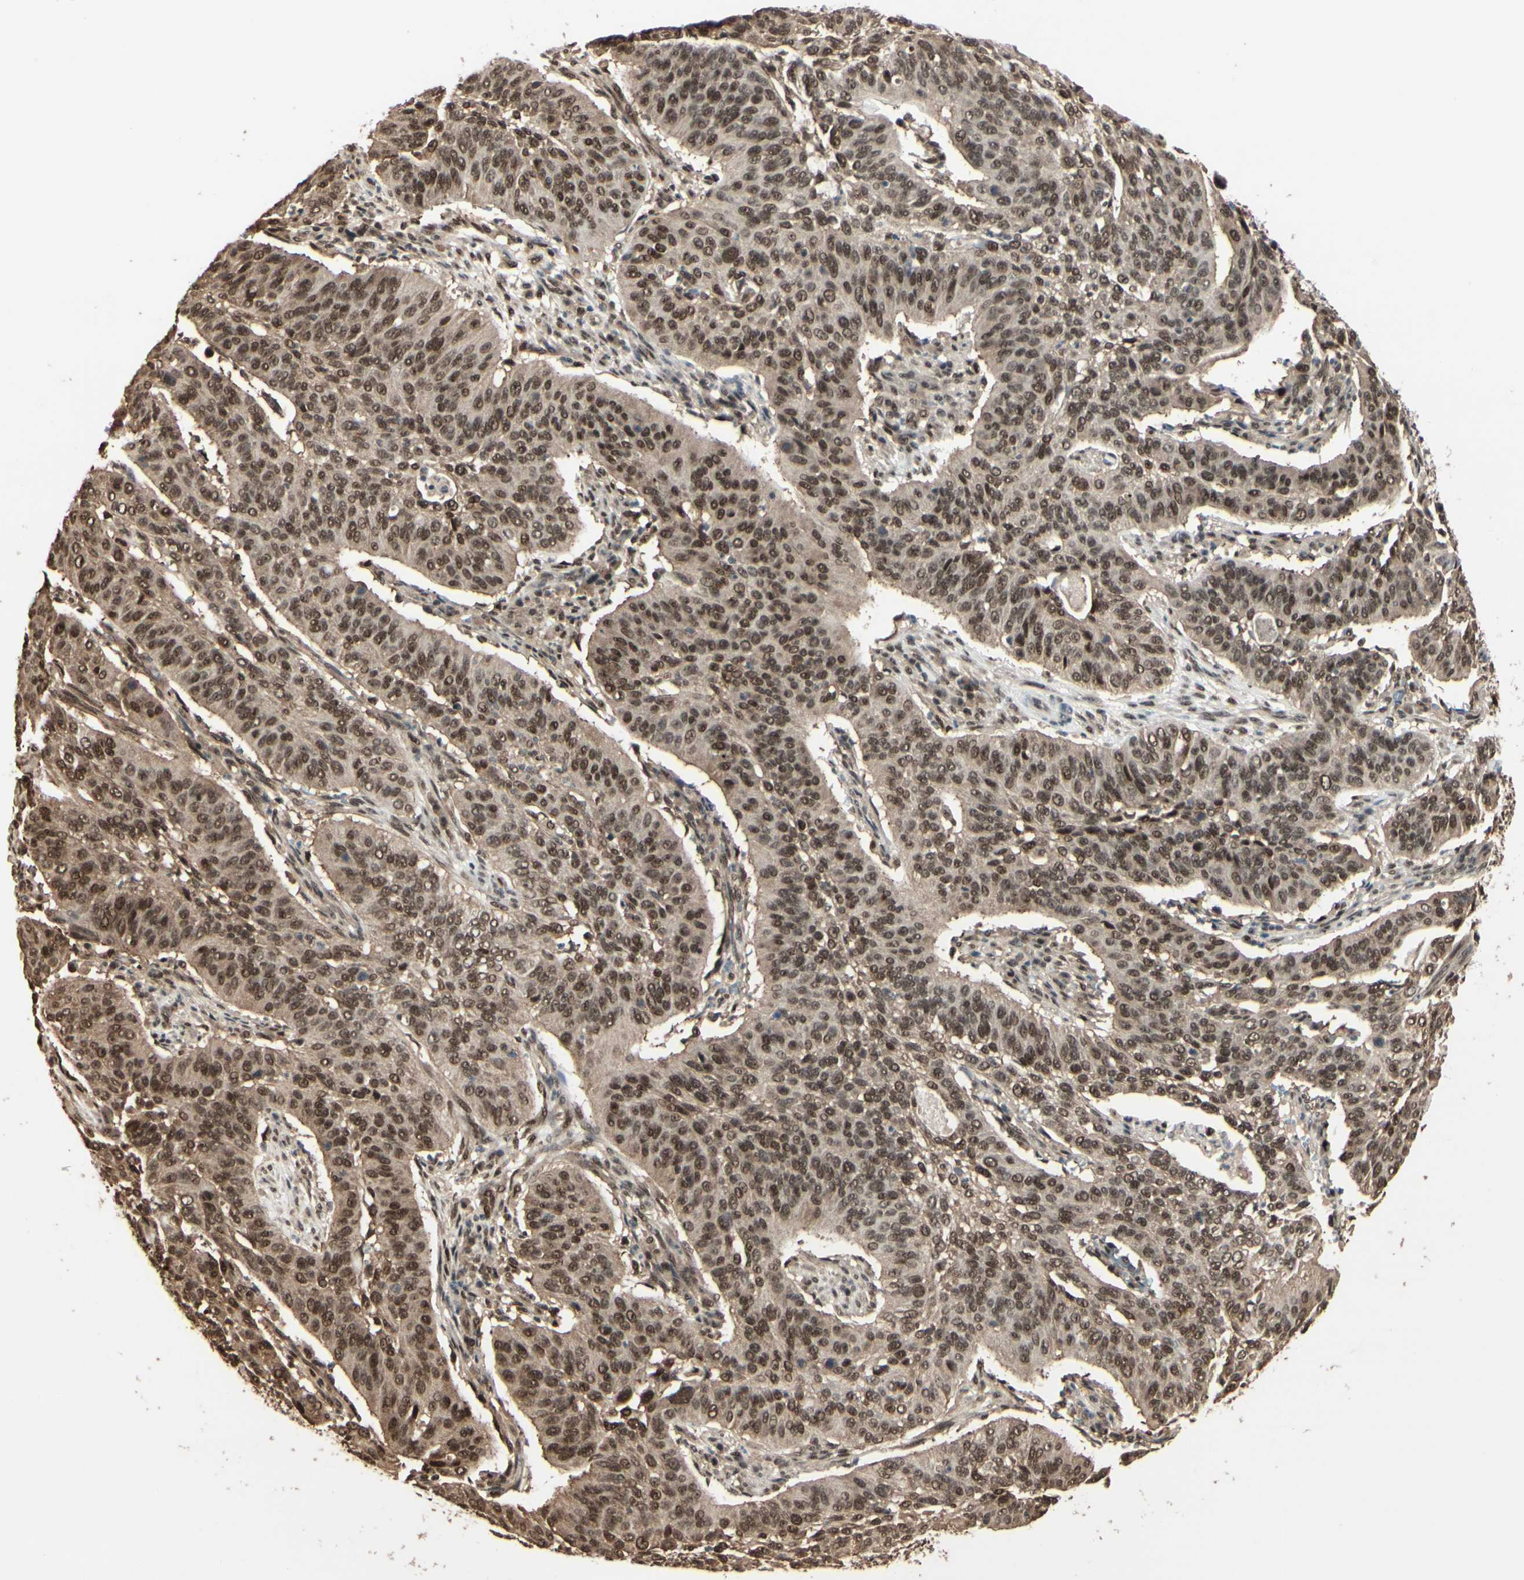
{"staining": {"intensity": "moderate", "quantity": ">75%", "location": "cytoplasmic/membranous,nuclear"}, "tissue": "cervical cancer", "cell_type": "Tumor cells", "image_type": "cancer", "snomed": [{"axis": "morphology", "description": "Squamous cell carcinoma, NOS"}, {"axis": "topography", "description": "Cervix"}], "caption": "DAB (3,3'-diaminobenzidine) immunohistochemical staining of cervical cancer (squamous cell carcinoma) shows moderate cytoplasmic/membranous and nuclear protein staining in about >75% of tumor cells. (Stains: DAB in brown, nuclei in blue, Microscopy: brightfield microscopy at high magnification).", "gene": "HSF1", "patient": {"sex": "female", "age": 39}}